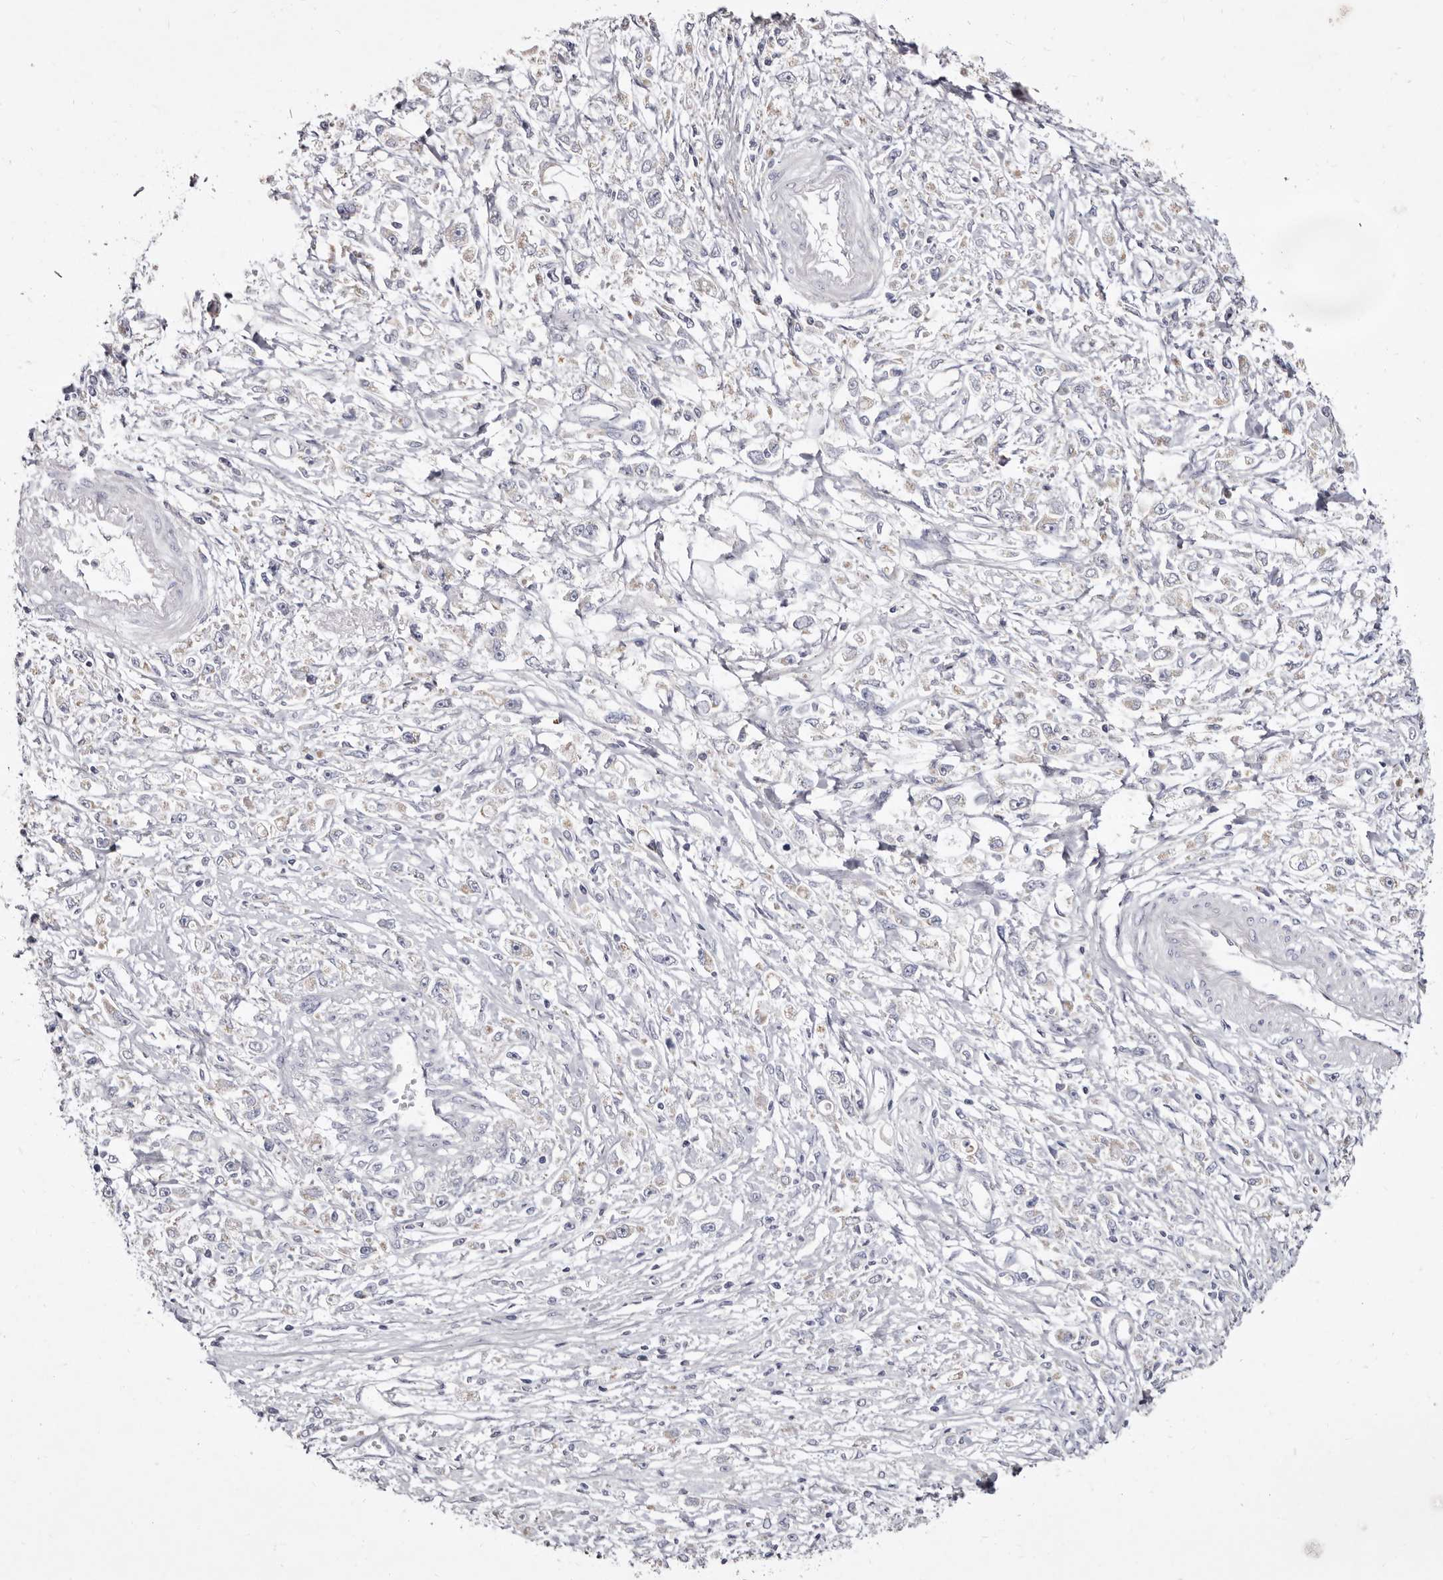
{"staining": {"intensity": "negative", "quantity": "none", "location": "none"}, "tissue": "stomach cancer", "cell_type": "Tumor cells", "image_type": "cancer", "snomed": [{"axis": "morphology", "description": "Adenocarcinoma, NOS"}, {"axis": "topography", "description": "Stomach"}], "caption": "Tumor cells are negative for brown protein staining in stomach cancer.", "gene": "CYP2E1", "patient": {"sex": "female", "age": 59}}